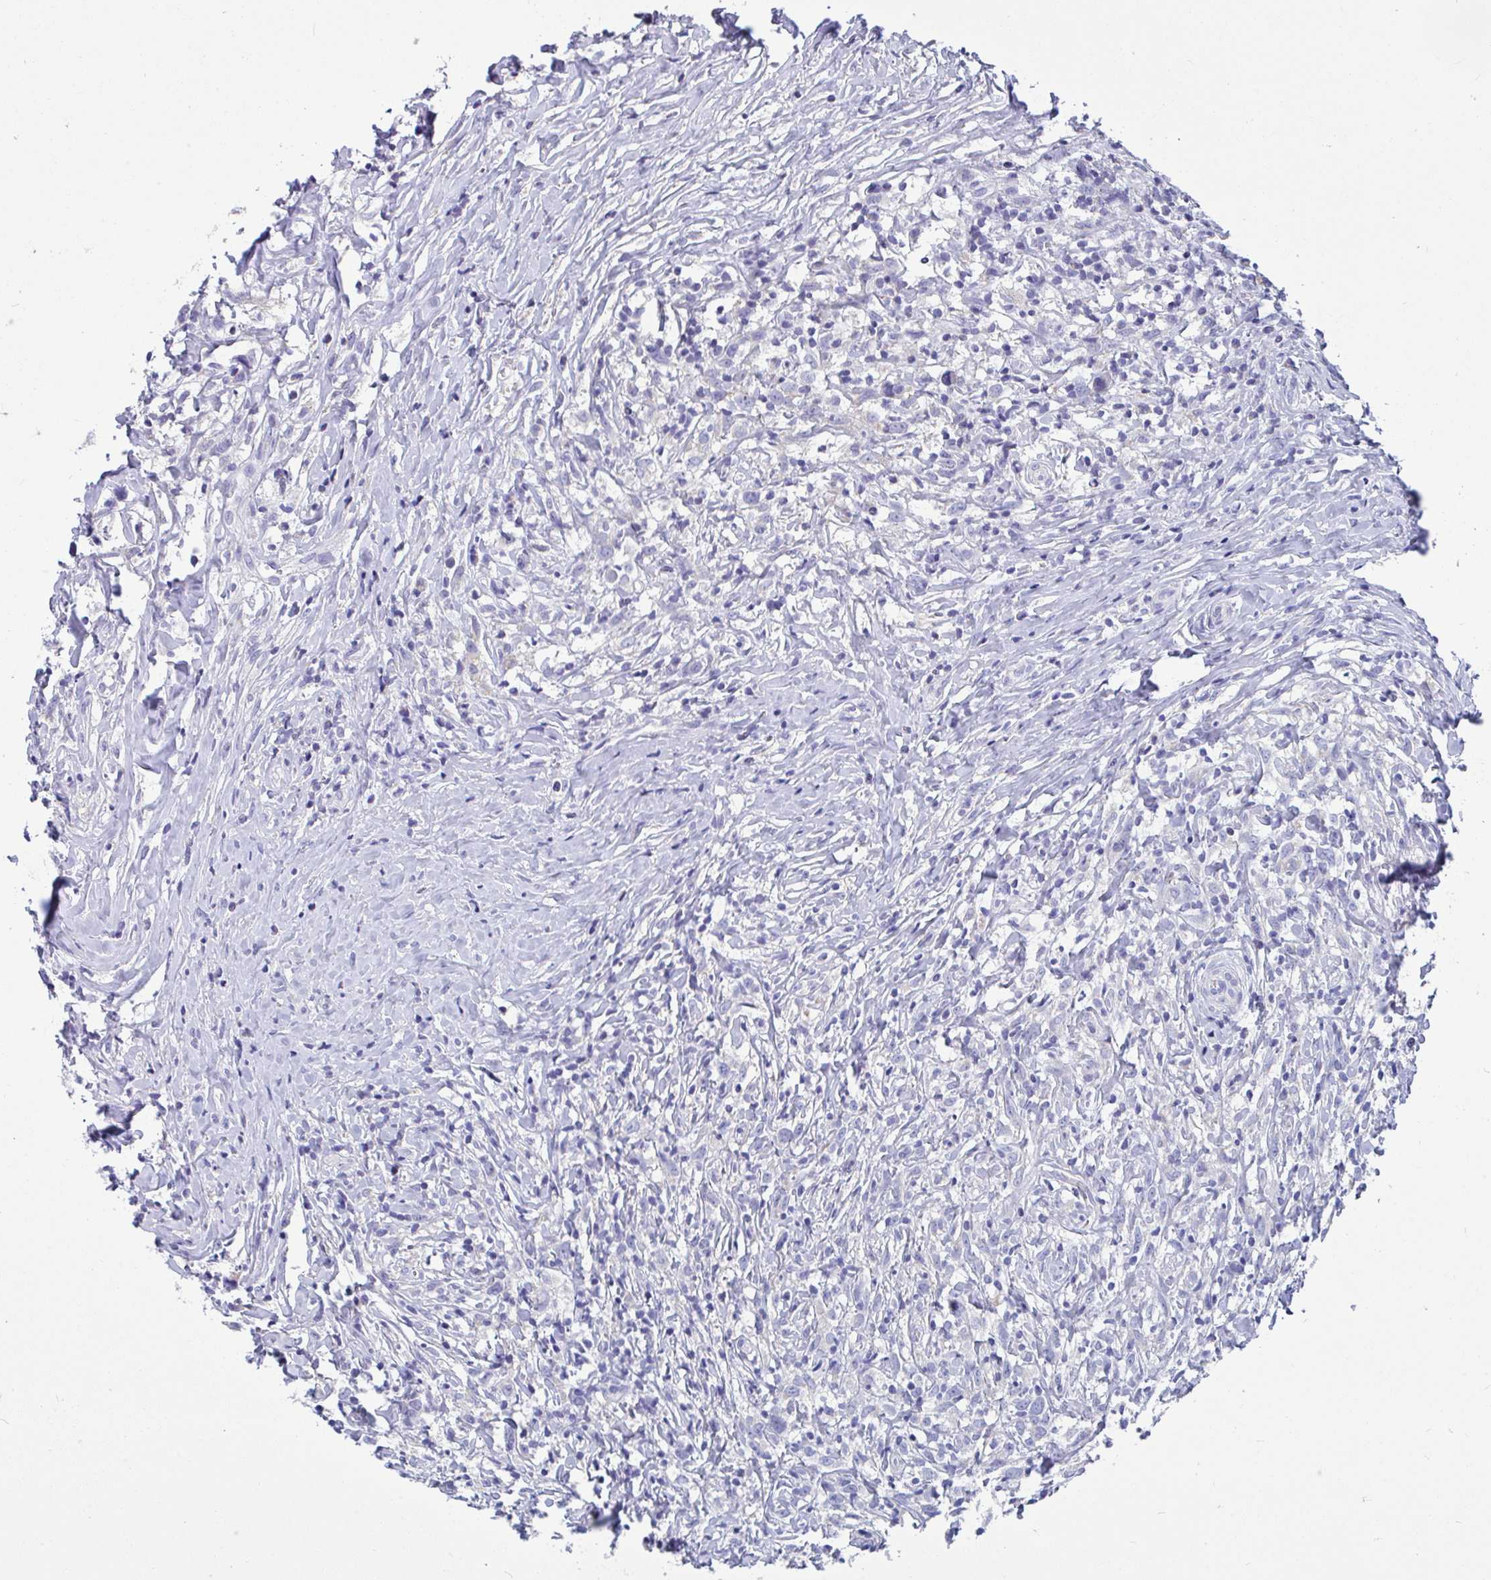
{"staining": {"intensity": "negative", "quantity": "none", "location": "none"}, "tissue": "lymphoma", "cell_type": "Tumor cells", "image_type": "cancer", "snomed": [{"axis": "morphology", "description": "Hodgkin's disease, NOS"}, {"axis": "topography", "description": "No Tissue"}], "caption": "DAB immunohistochemical staining of human lymphoma displays no significant expression in tumor cells.", "gene": "OR13A1", "patient": {"sex": "female", "age": 21}}